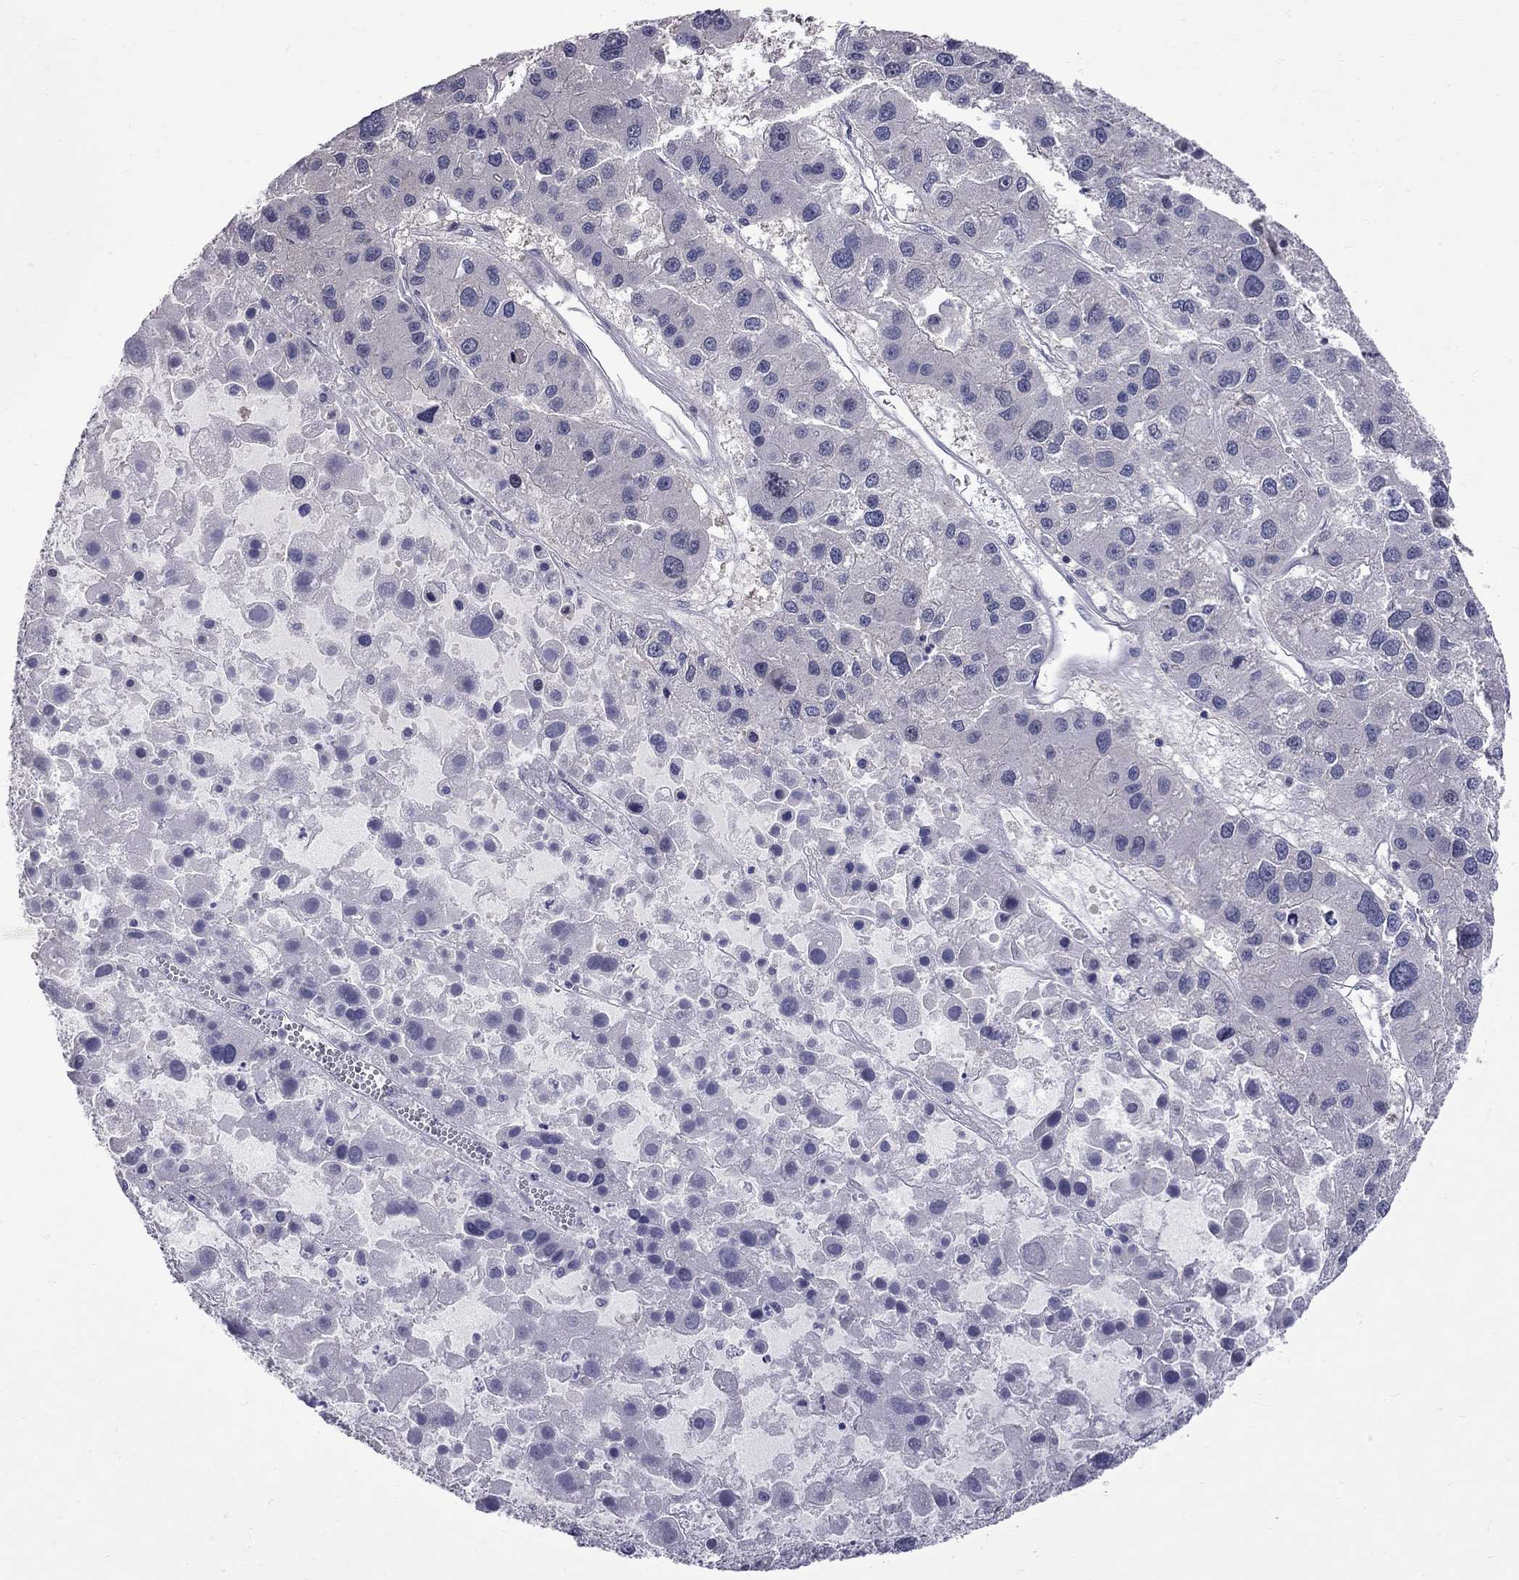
{"staining": {"intensity": "negative", "quantity": "none", "location": "none"}, "tissue": "liver cancer", "cell_type": "Tumor cells", "image_type": "cancer", "snomed": [{"axis": "morphology", "description": "Carcinoma, Hepatocellular, NOS"}, {"axis": "topography", "description": "Liver"}], "caption": "DAB immunohistochemical staining of human hepatocellular carcinoma (liver) displays no significant expression in tumor cells.", "gene": "NRARP", "patient": {"sex": "male", "age": 73}}